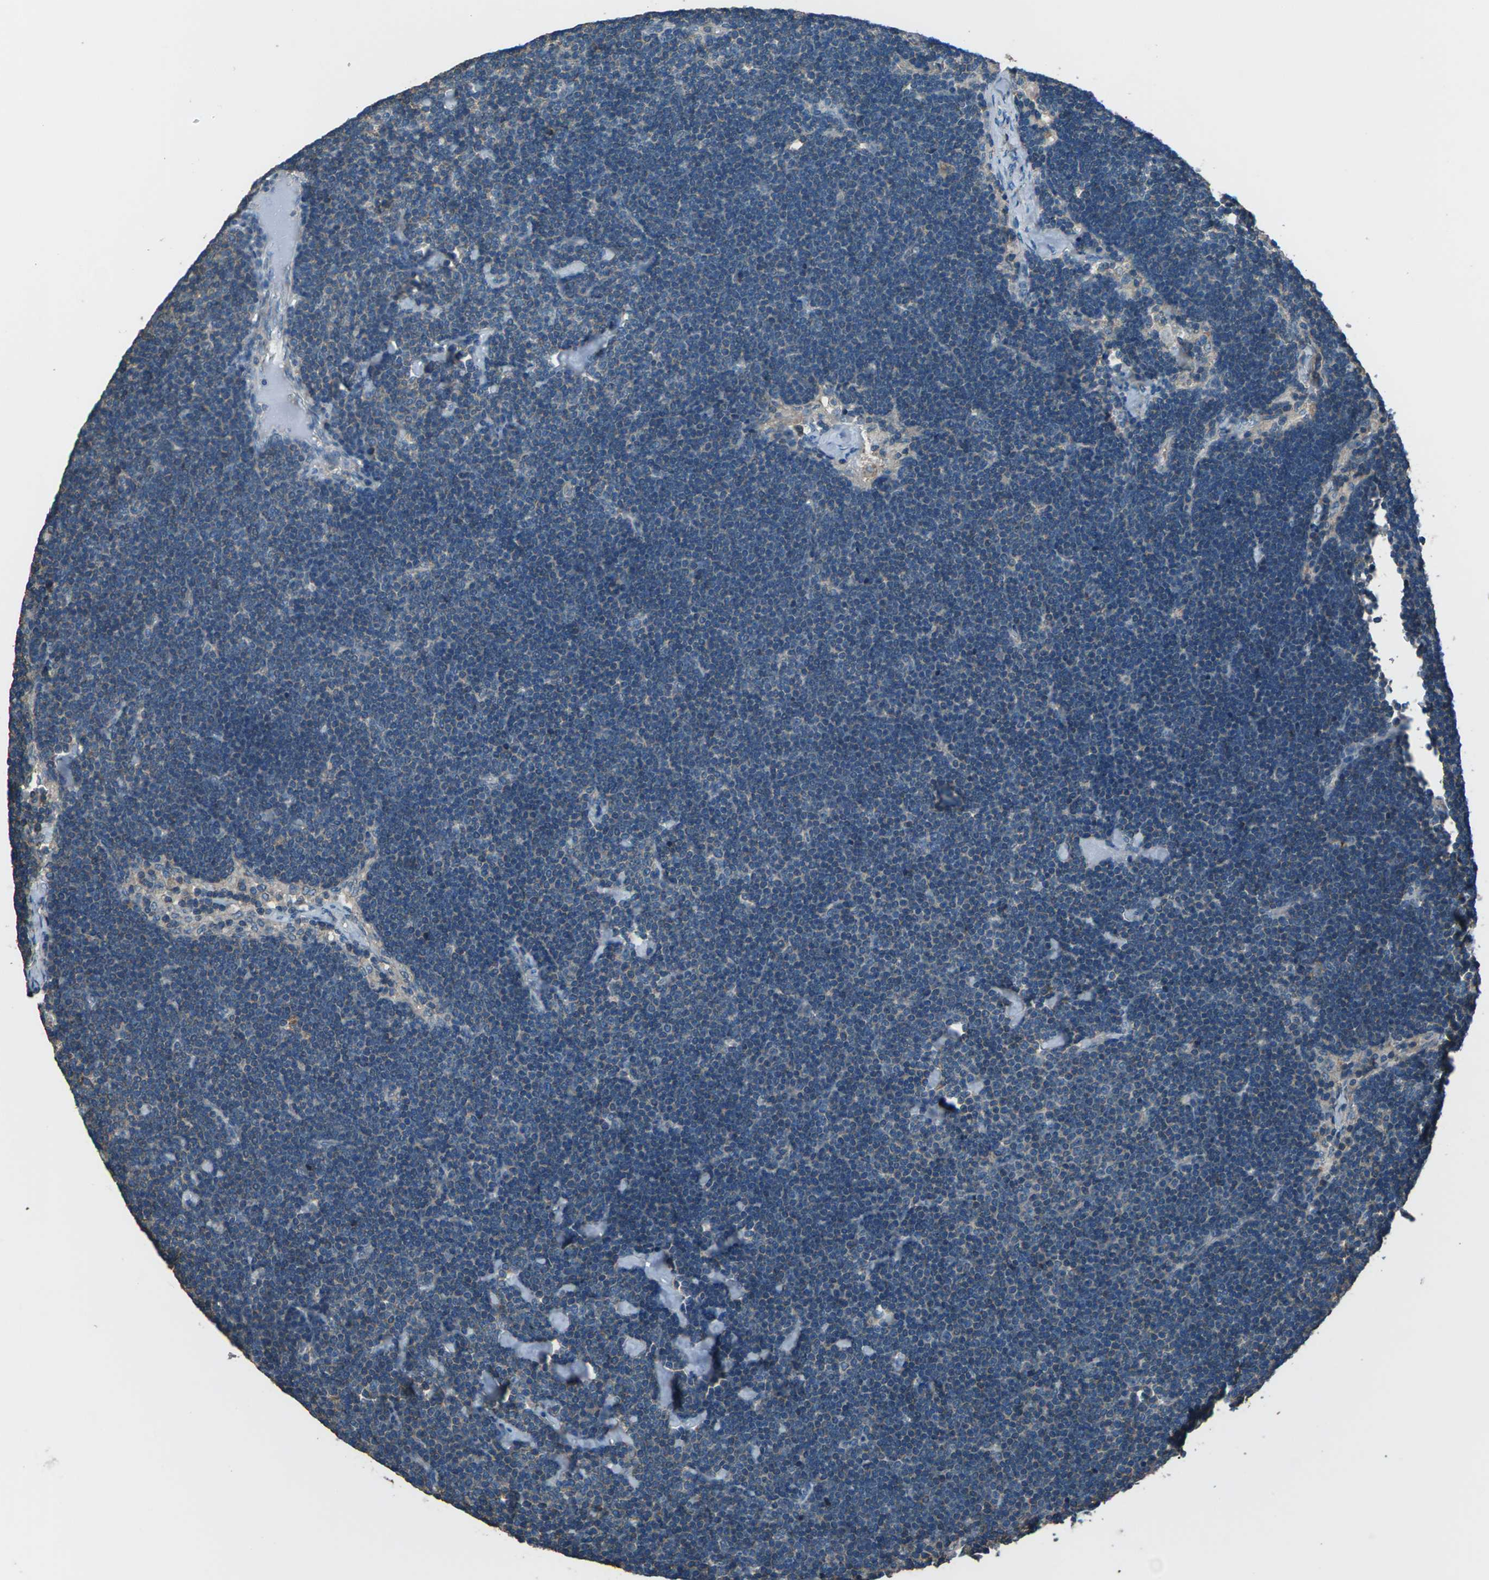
{"staining": {"intensity": "weak", "quantity": ">75%", "location": "cytoplasmic/membranous"}, "tissue": "lymph node", "cell_type": "Germinal center cells", "image_type": "normal", "snomed": [{"axis": "morphology", "description": "Normal tissue, NOS"}, {"axis": "topography", "description": "Lymph node"}], "caption": "DAB immunohistochemical staining of unremarkable lymph node shows weak cytoplasmic/membranous protein expression in about >75% of germinal center cells. (brown staining indicates protein expression, while blue staining denotes nuclei).", "gene": "CMTM4", "patient": {"sex": "male", "age": 63}}